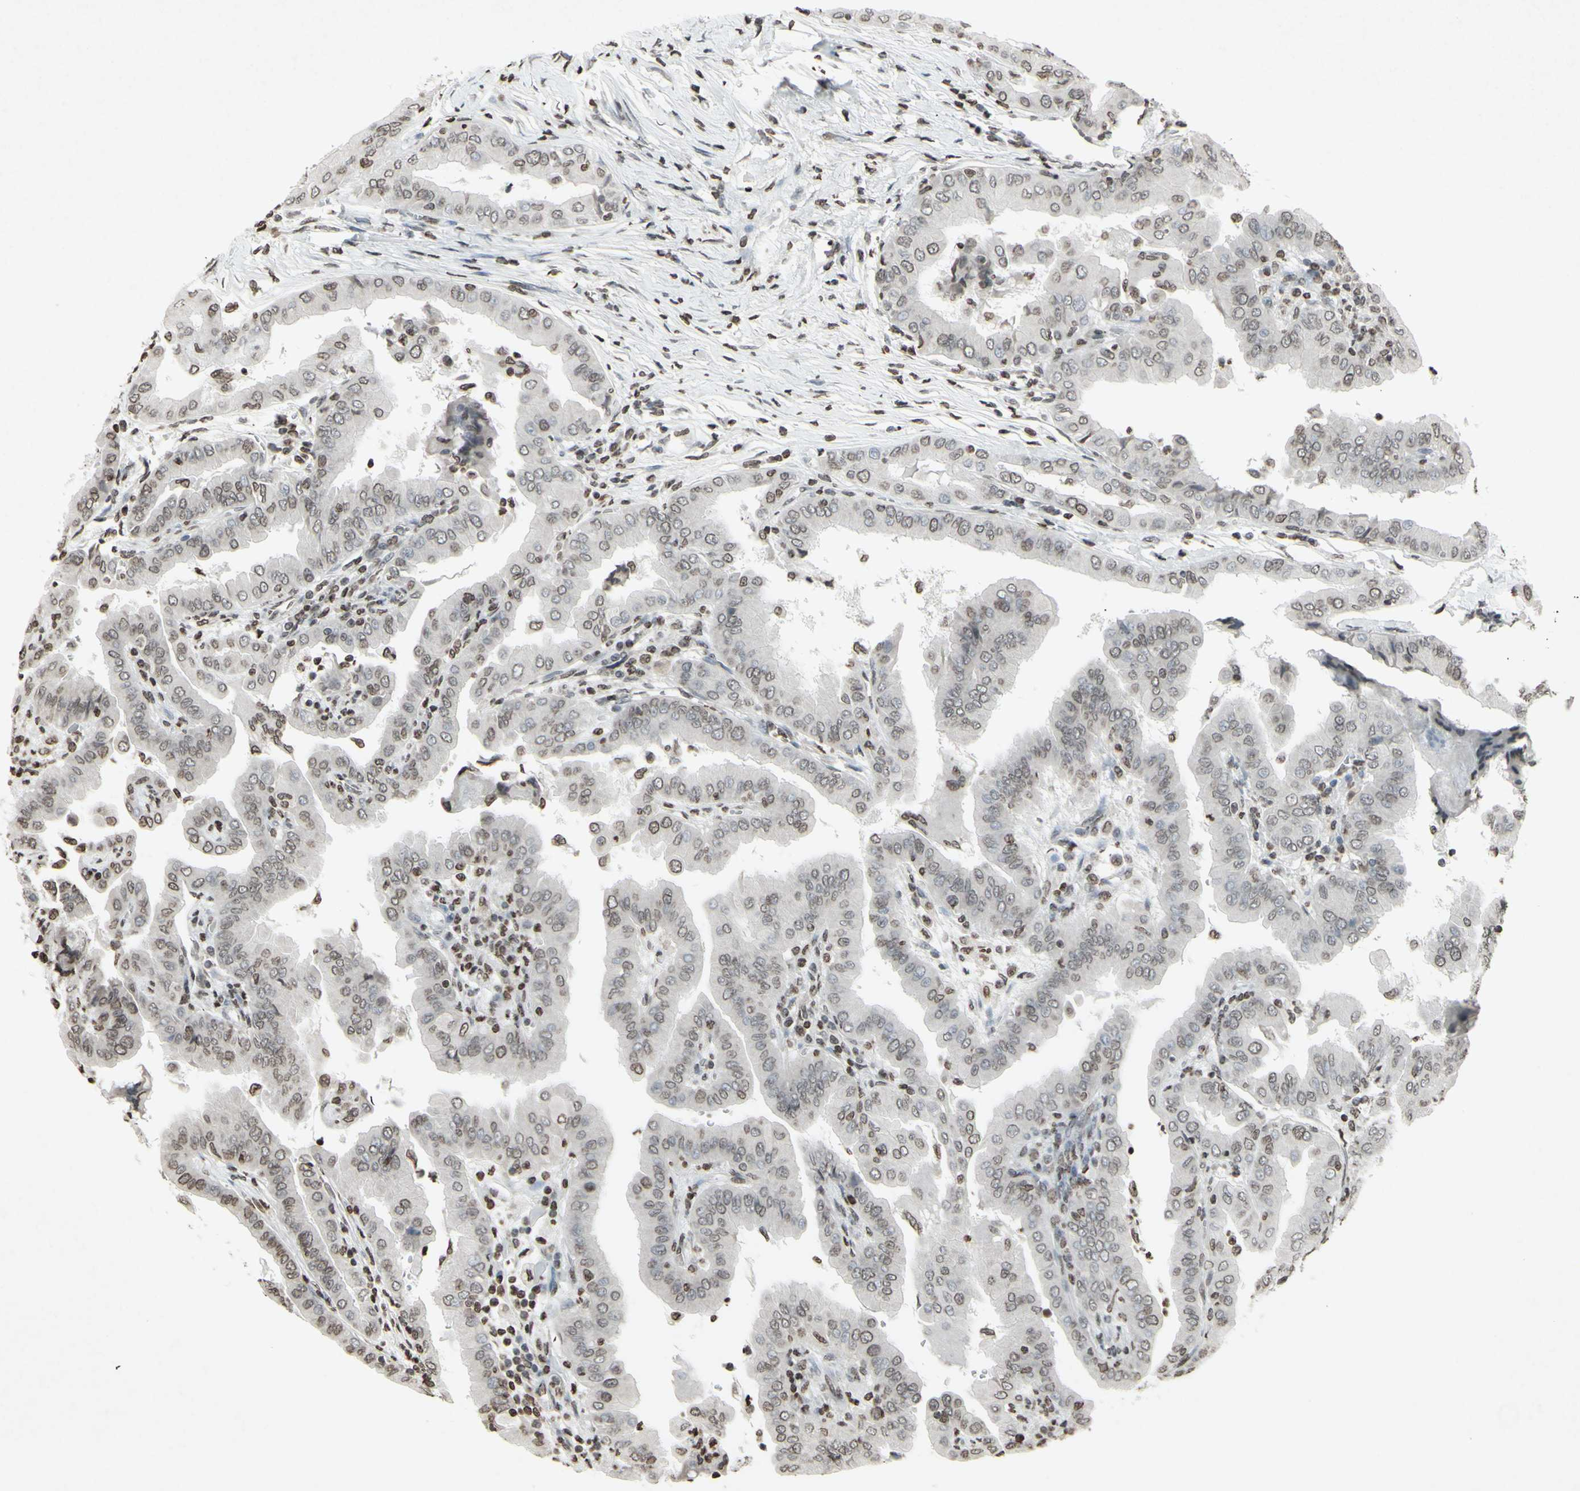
{"staining": {"intensity": "weak", "quantity": "25%-75%", "location": "cytoplasmic/membranous"}, "tissue": "thyroid cancer", "cell_type": "Tumor cells", "image_type": "cancer", "snomed": [{"axis": "morphology", "description": "Papillary adenocarcinoma, NOS"}, {"axis": "topography", "description": "Thyroid gland"}], "caption": "Approximately 25%-75% of tumor cells in human thyroid cancer reveal weak cytoplasmic/membranous protein positivity as visualized by brown immunohistochemical staining.", "gene": "CD79B", "patient": {"sex": "male", "age": 33}}